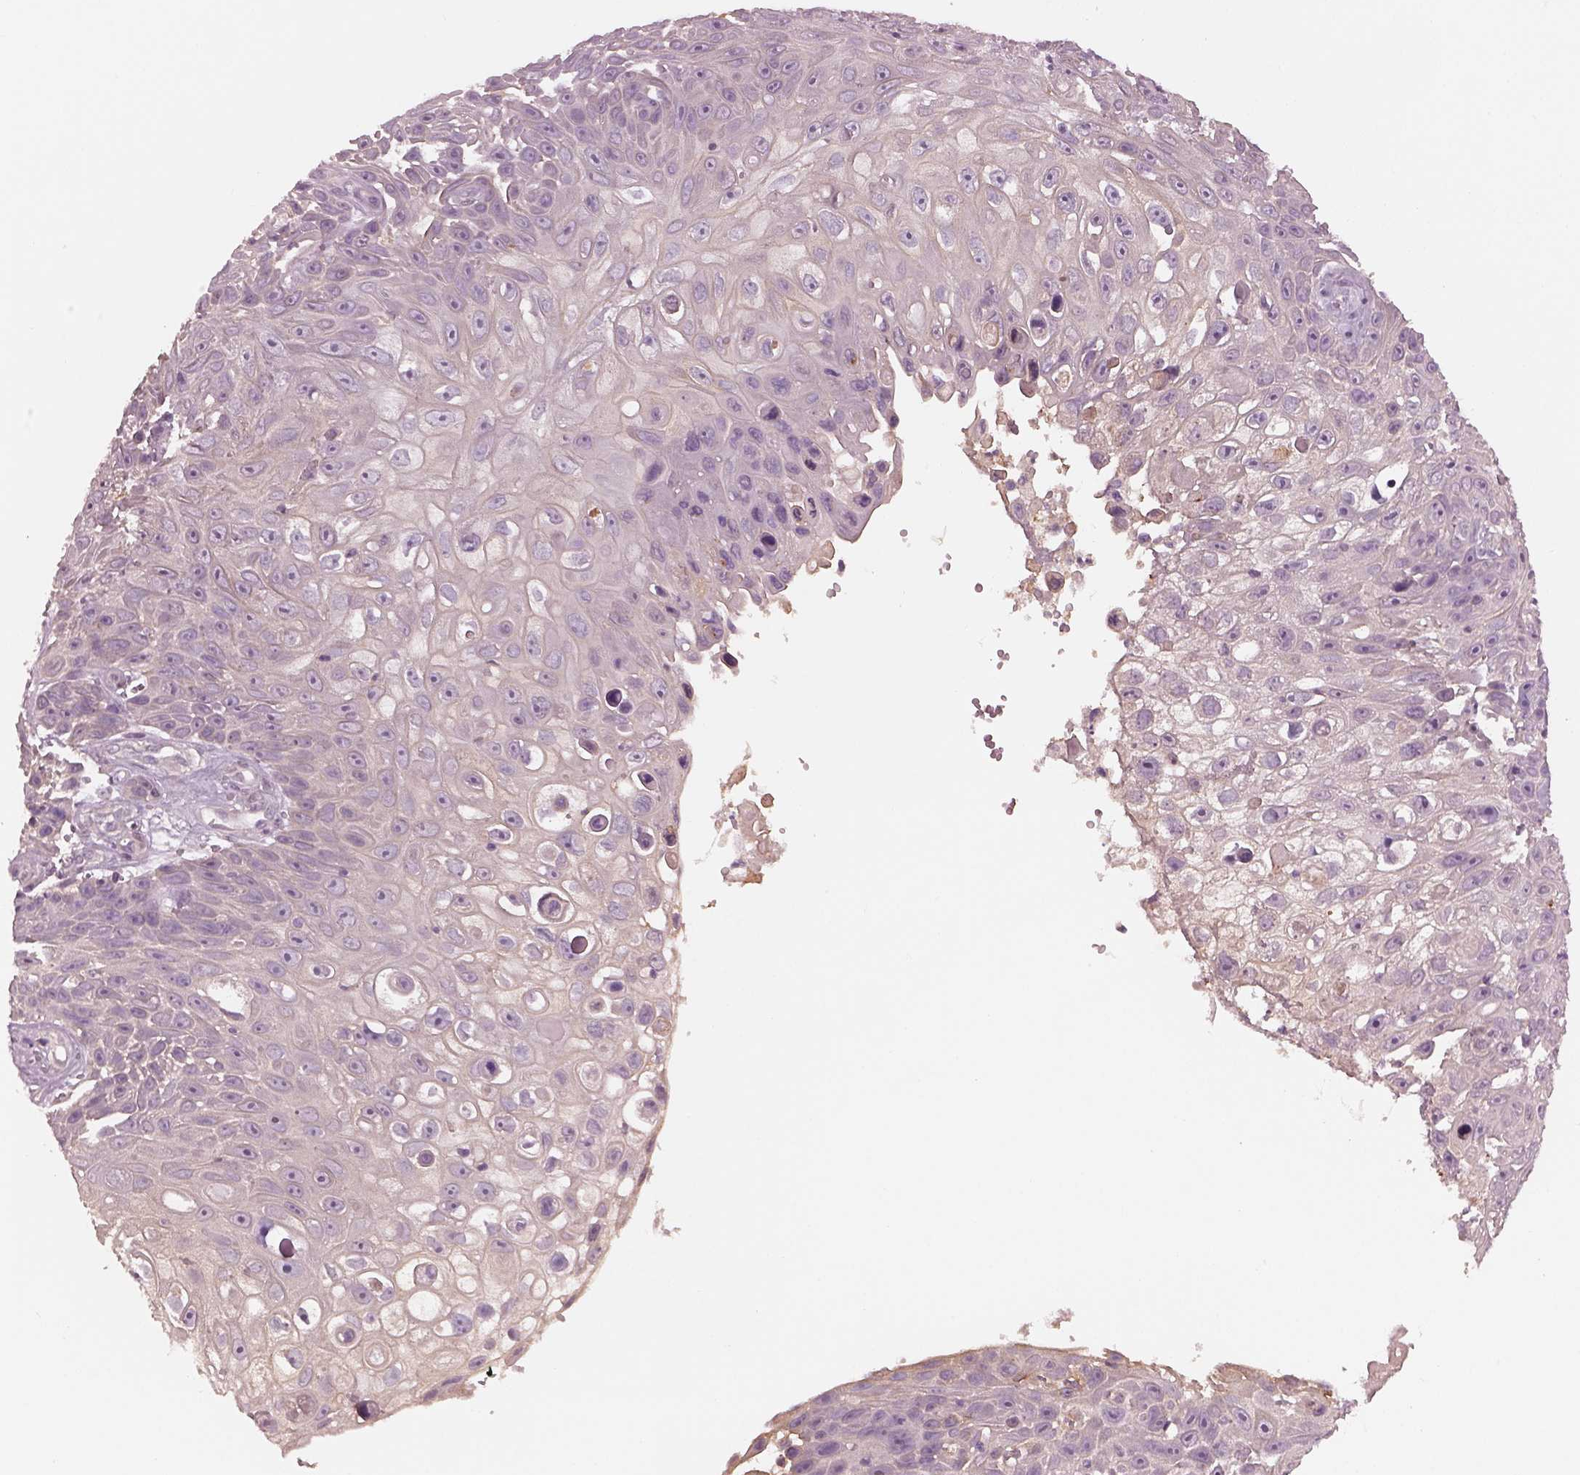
{"staining": {"intensity": "negative", "quantity": "none", "location": "none"}, "tissue": "skin cancer", "cell_type": "Tumor cells", "image_type": "cancer", "snomed": [{"axis": "morphology", "description": "Squamous cell carcinoma, NOS"}, {"axis": "topography", "description": "Skin"}], "caption": "A high-resolution histopathology image shows immunohistochemistry staining of squamous cell carcinoma (skin), which shows no significant positivity in tumor cells. (IHC, brightfield microscopy, high magnification).", "gene": "SRI", "patient": {"sex": "male", "age": 82}}